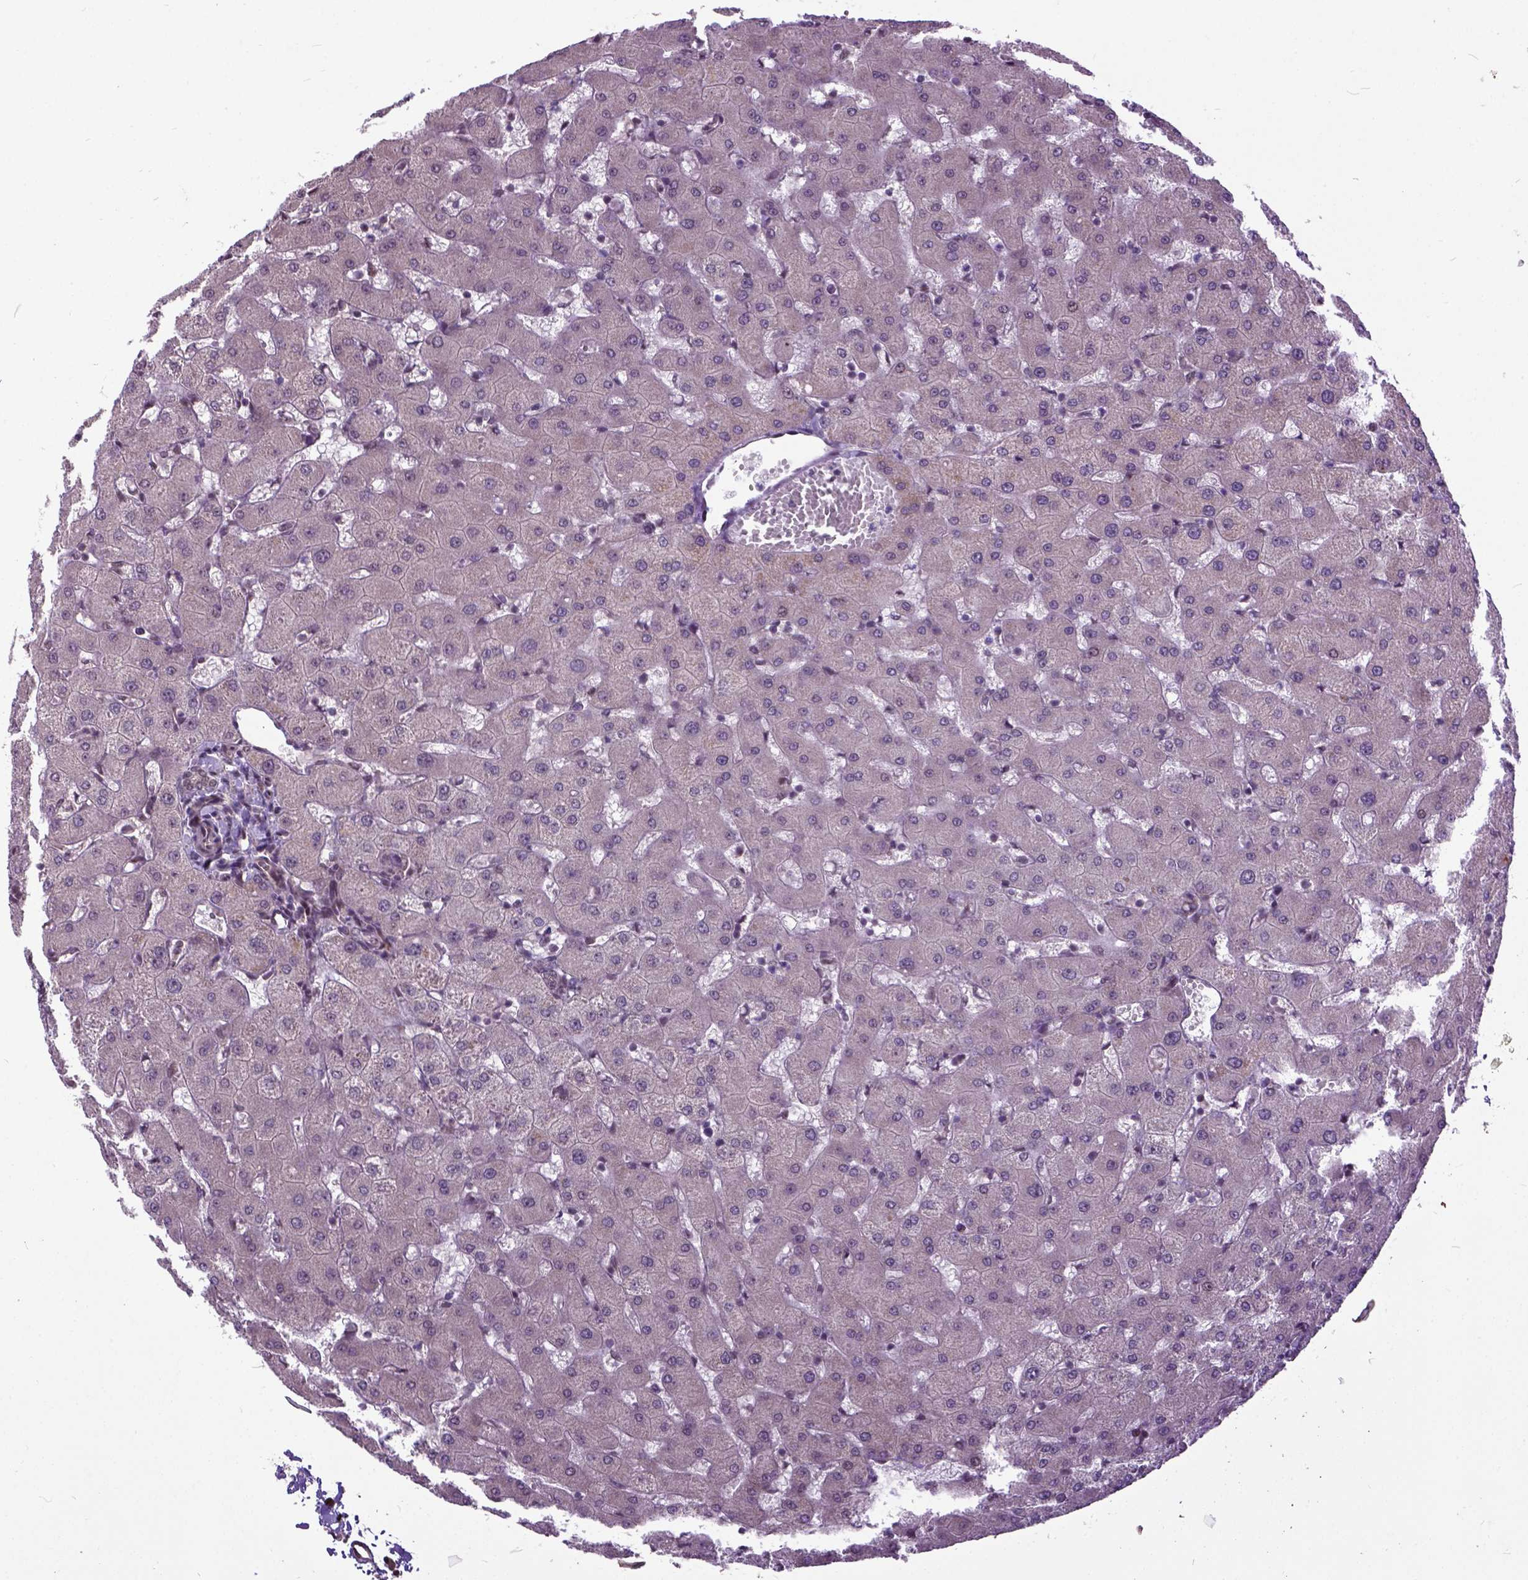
{"staining": {"intensity": "weak", "quantity": ">75%", "location": "nuclear"}, "tissue": "liver", "cell_type": "Cholangiocytes", "image_type": "normal", "snomed": [{"axis": "morphology", "description": "Normal tissue, NOS"}, {"axis": "topography", "description": "Liver"}], "caption": "High-magnification brightfield microscopy of benign liver stained with DAB (brown) and counterstained with hematoxylin (blue). cholangiocytes exhibit weak nuclear positivity is seen in approximately>75% of cells.", "gene": "ZNF630", "patient": {"sex": "female", "age": 63}}